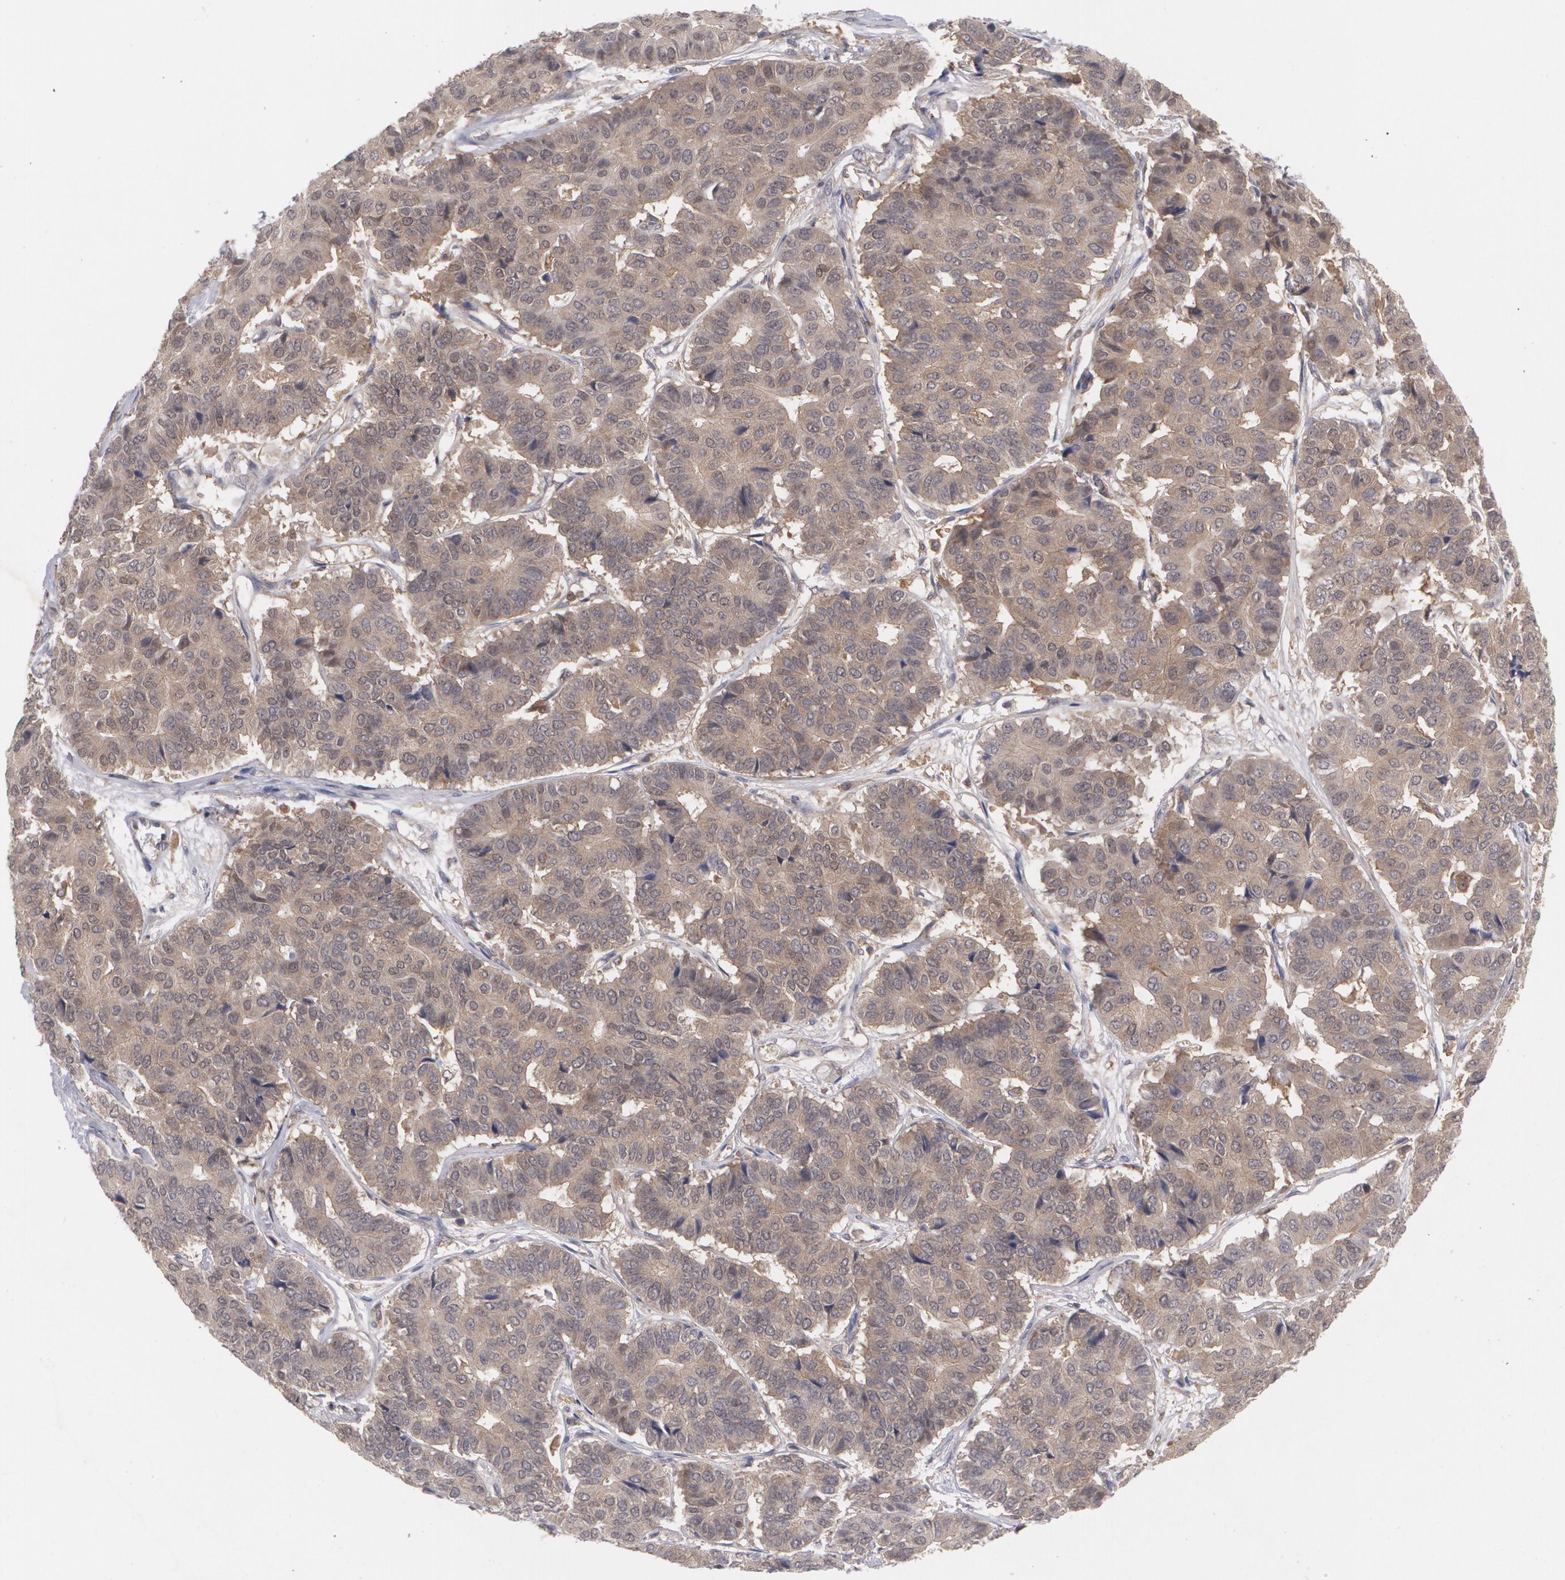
{"staining": {"intensity": "weak", "quantity": ">75%", "location": "cytoplasmic/membranous"}, "tissue": "pancreatic cancer", "cell_type": "Tumor cells", "image_type": "cancer", "snomed": [{"axis": "morphology", "description": "Adenocarcinoma, NOS"}, {"axis": "topography", "description": "Pancreas"}], "caption": "The histopathology image demonstrates a brown stain indicating the presence of a protein in the cytoplasmic/membranous of tumor cells in pancreatic cancer.", "gene": "HTT", "patient": {"sex": "male", "age": 50}}